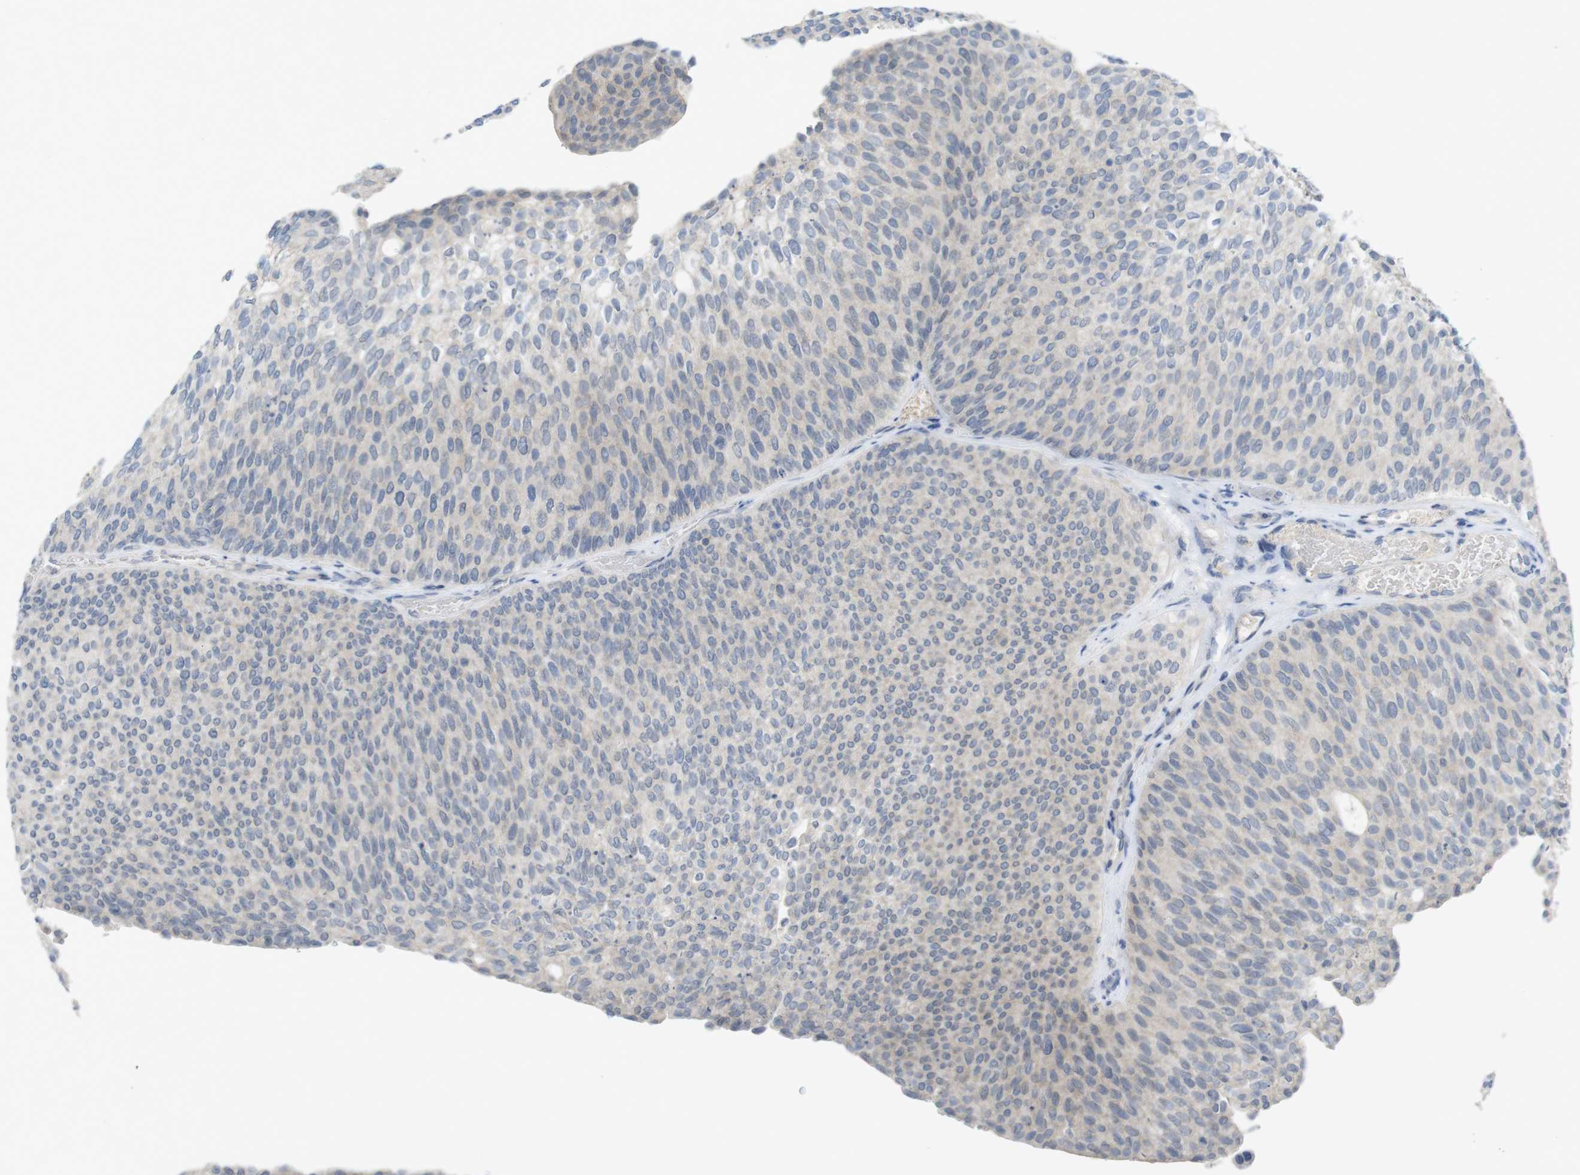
{"staining": {"intensity": "weak", "quantity": "<25%", "location": "cytoplasmic/membranous"}, "tissue": "urothelial cancer", "cell_type": "Tumor cells", "image_type": "cancer", "snomed": [{"axis": "morphology", "description": "Urothelial carcinoma, Low grade"}, {"axis": "topography", "description": "Urinary bladder"}], "caption": "Protein analysis of urothelial carcinoma (low-grade) exhibits no significant staining in tumor cells. Nuclei are stained in blue.", "gene": "SLAMF7", "patient": {"sex": "female", "age": 79}}